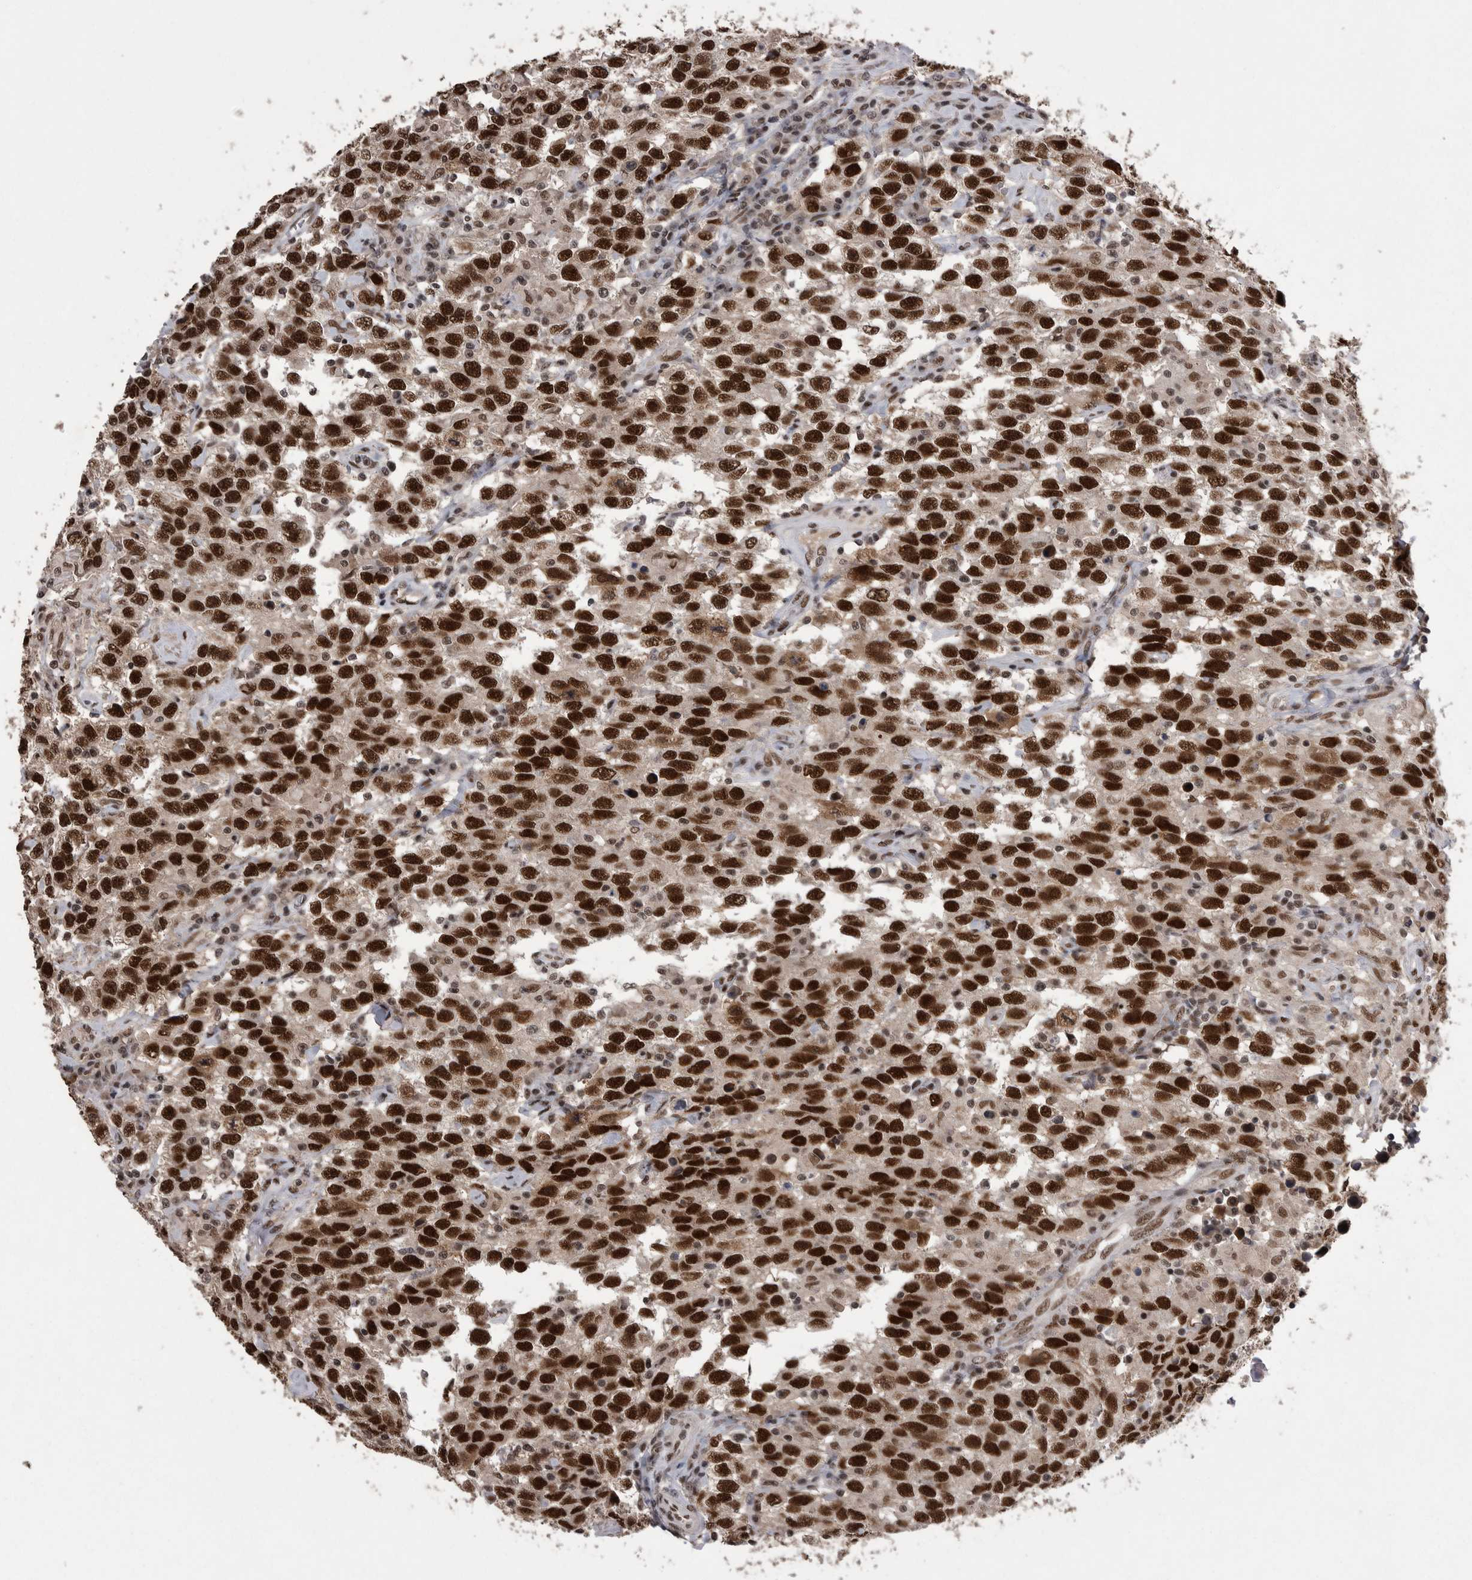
{"staining": {"intensity": "strong", "quantity": ">75%", "location": "nuclear"}, "tissue": "testis cancer", "cell_type": "Tumor cells", "image_type": "cancer", "snomed": [{"axis": "morphology", "description": "Seminoma, NOS"}, {"axis": "topography", "description": "Testis"}], "caption": "Testis seminoma stained for a protein (brown) displays strong nuclear positive staining in approximately >75% of tumor cells.", "gene": "DMTF1", "patient": {"sex": "male", "age": 41}}